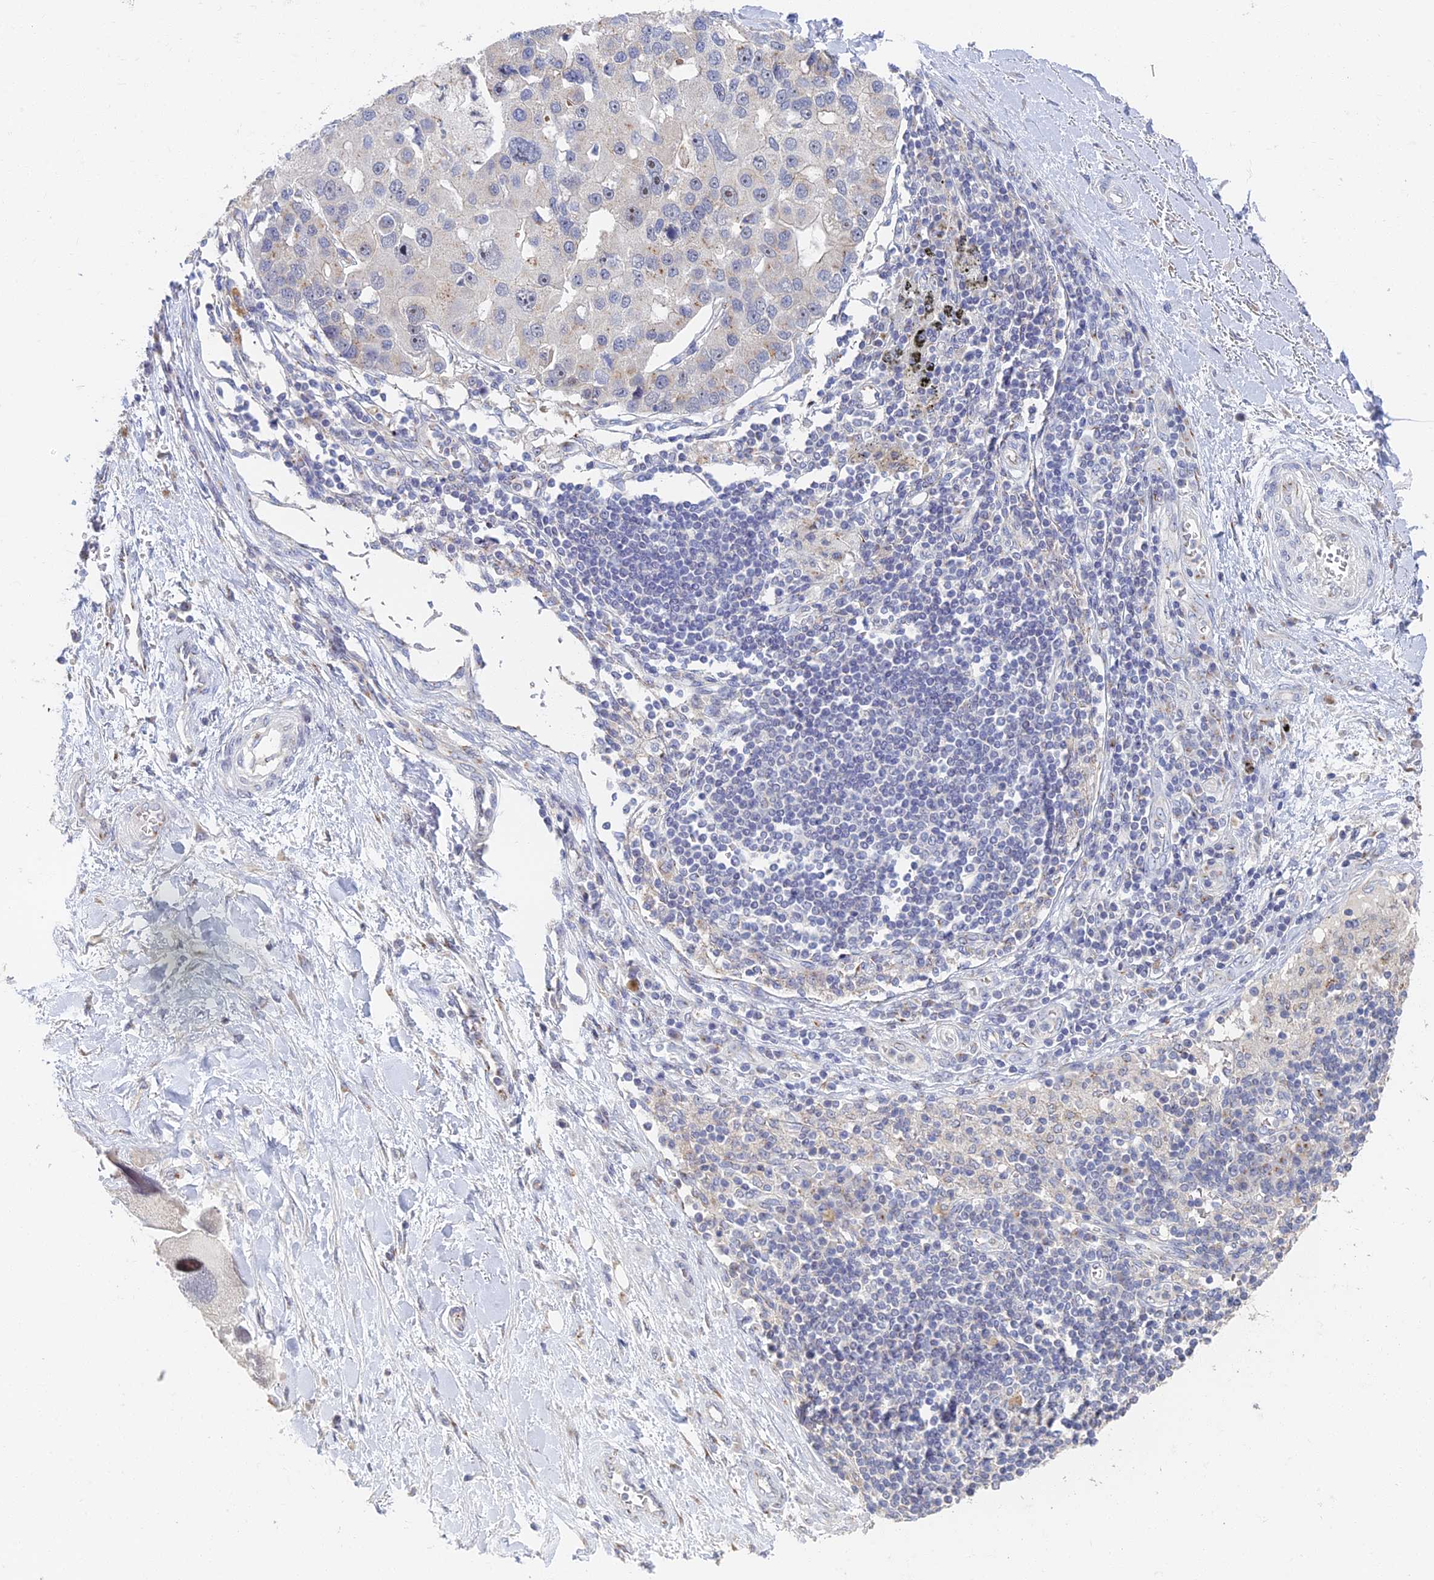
{"staining": {"intensity": "negative", "quantity": "none", "location": "none"}, "tissue": "lung cancer", "cell_type": "Tumor cells", "image_type": "cancer", "snomed": [{"axis": "morphology", "description": "Adenocarcinoma, NOS"}, {"axis": "topography", "description": "Lung"}], "caption": "Tumor cells are negative for brown protein staining in lung adenocarcinoma. (Brightfield microscopy of DAB (3,3'-diaminobenzidine) IHC at high magnification).", "gene": "GPATCH1", "patient": {"sex": "female", "age": 54}}